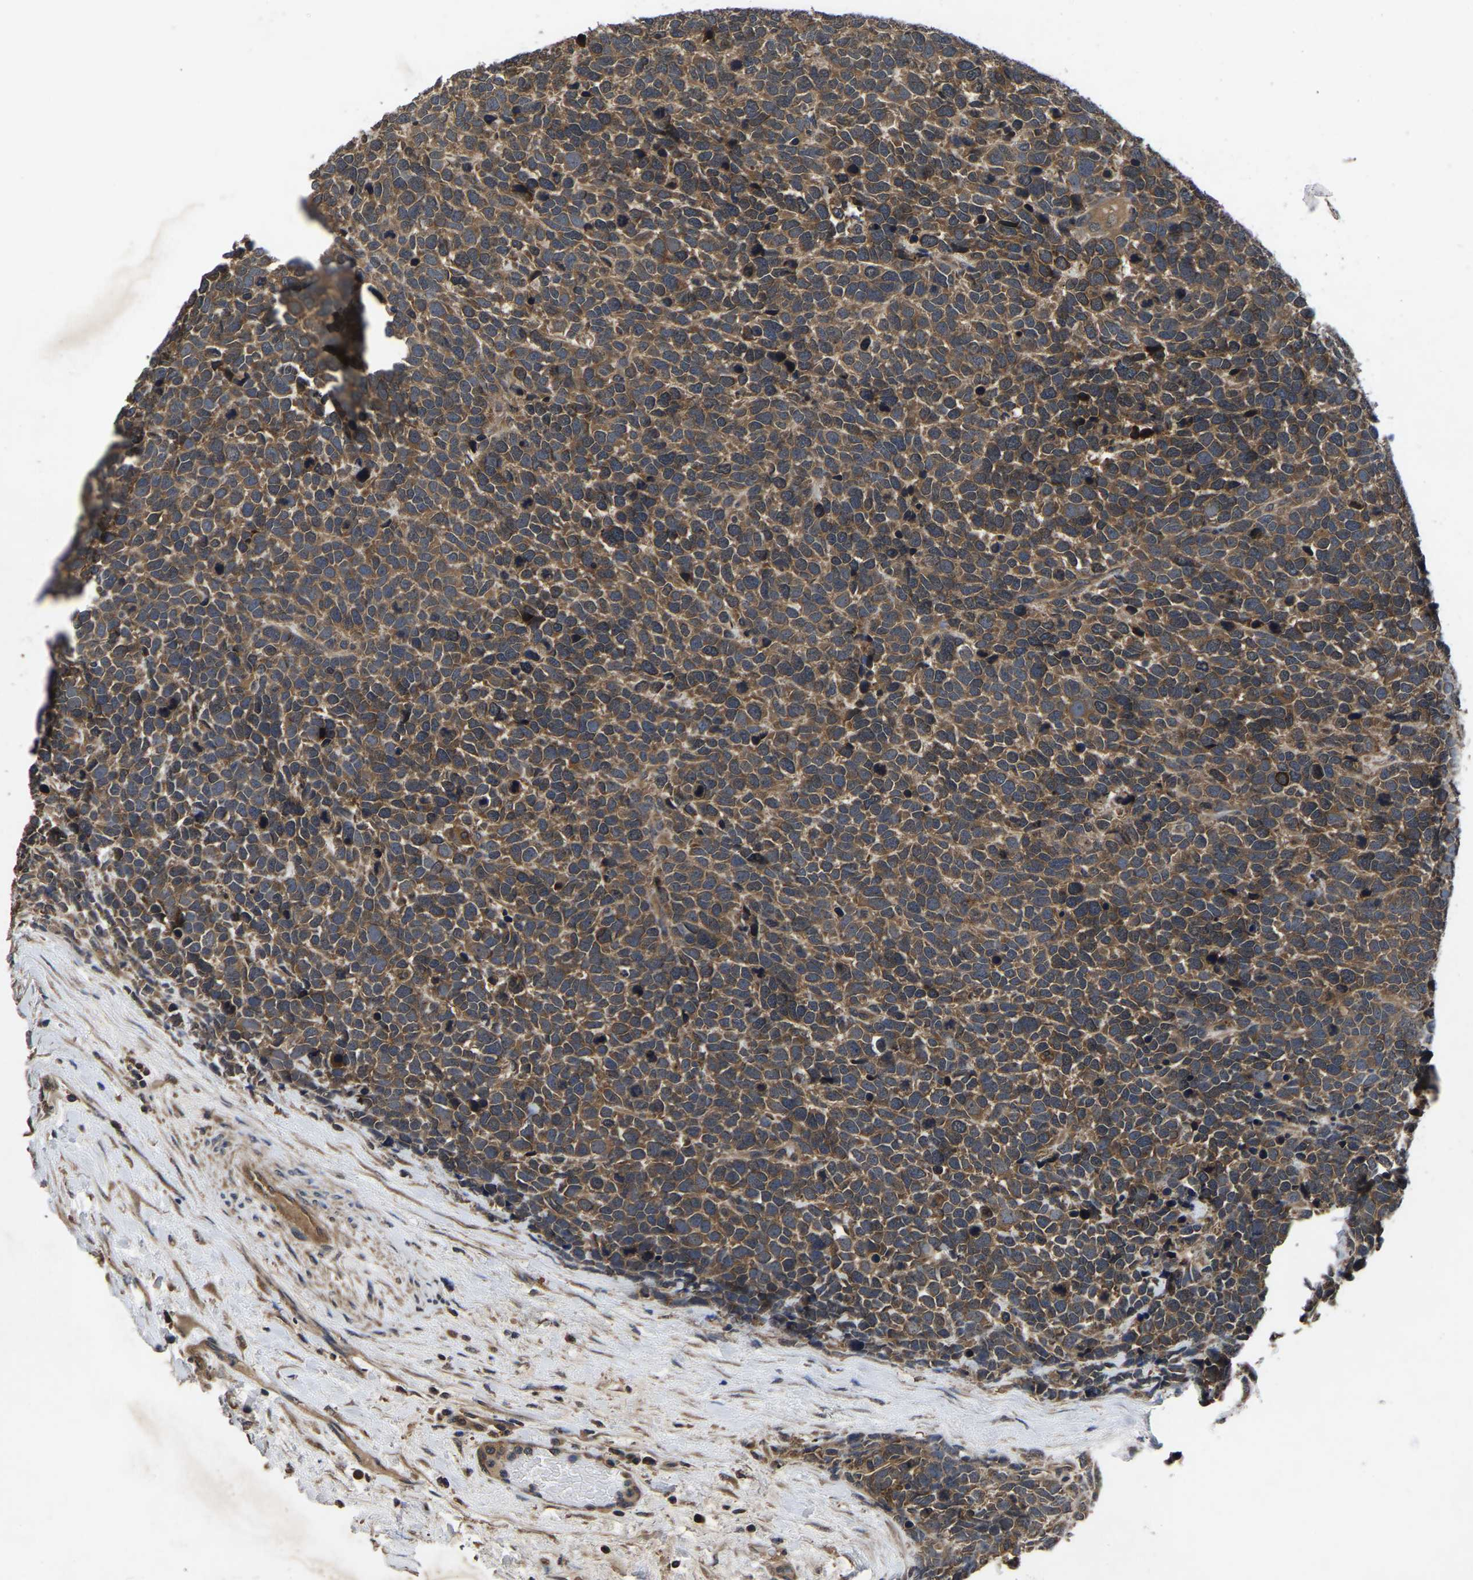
{"staining": {"intensity": "moderate", "quantity": ">75%", "location": "cytoplasmic/membranous"}, "tissue": "urothelial cancer", "cell_type": "Tumor cells", "image_type": "cancer", "snomed": [{"axis": "morphology", "description": "Urothelial carcinoma, High grade"}, {"axis": "topography", "description": "Urinary bladder"}], "caption": "Immunohistochemistry histopathology image of neoplastic tissue: human urothelial cancer stained using immunohistochemistry demonstrates medium levels of moderate protein expression localized specifically in the cytoplasmic/membranous of tumor cells, appearing as a cytoplasmic/membranous brown color.", "gene": "CRYZL1", "patient": {"sex": "female", "age": 82}}